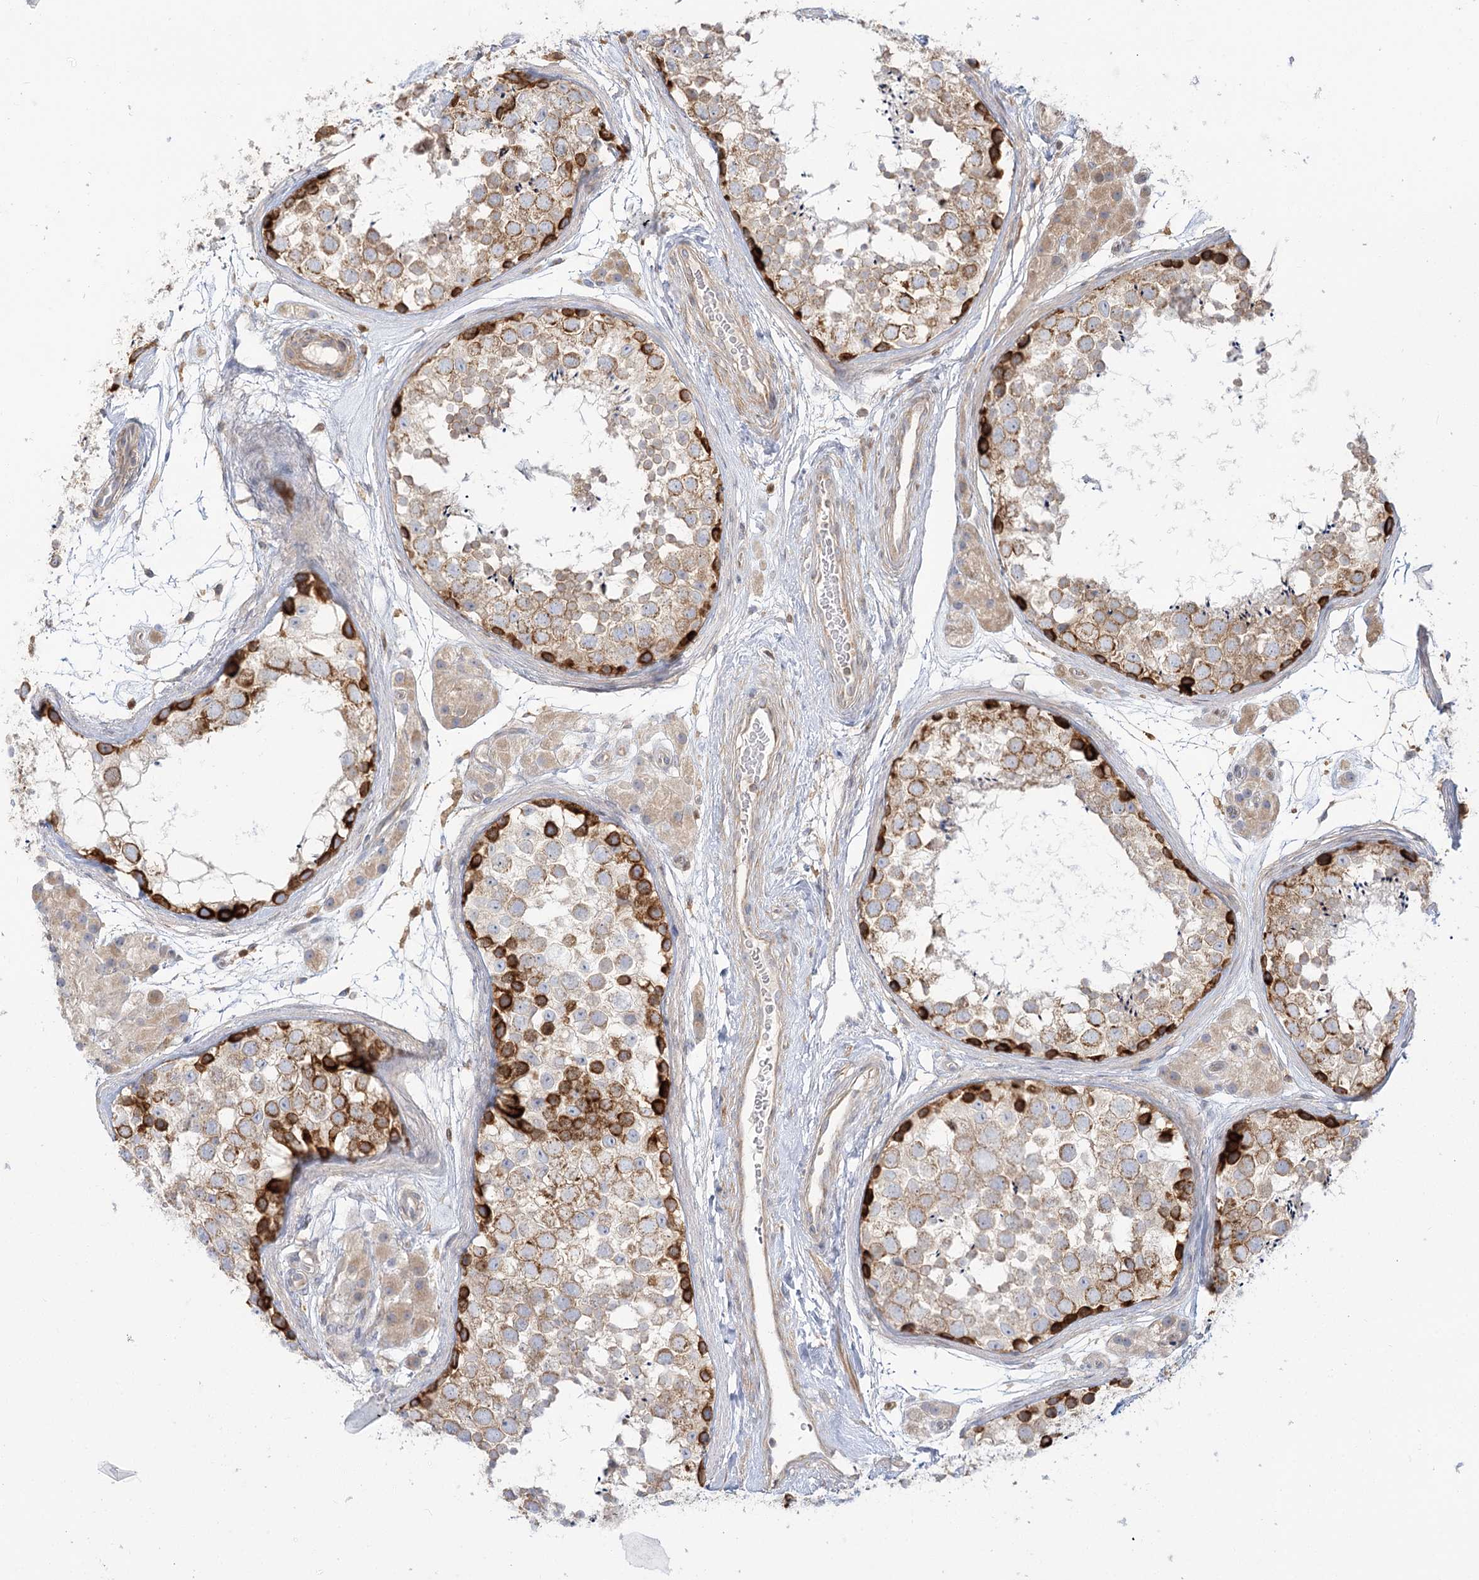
{"staining": {"intensity": "strong", "quantity": "25%-75%", "location": "cytoplasmic/membranous"}, "tissue": "testis", "cell_type": "Cells in seminiferous ducts", "image_type": "normal", "snomed": [{"axis": "morphology", "description": "Normal tissue, NOS"}, {"axis": "topography", "description": "Testis"}], "caption": "Brown immunohistochemical staining in normal human testis shows strong cytoplasmic/membranous positivity in about 25%-75% of cells in seminiferous ducts. (DAB (3,3'-diaminobenzidine) IHC, brown staining for protein, blue staining for nuclei).", "gene": "MTMR3", "patient": {"sex": "male", "age": 56}}